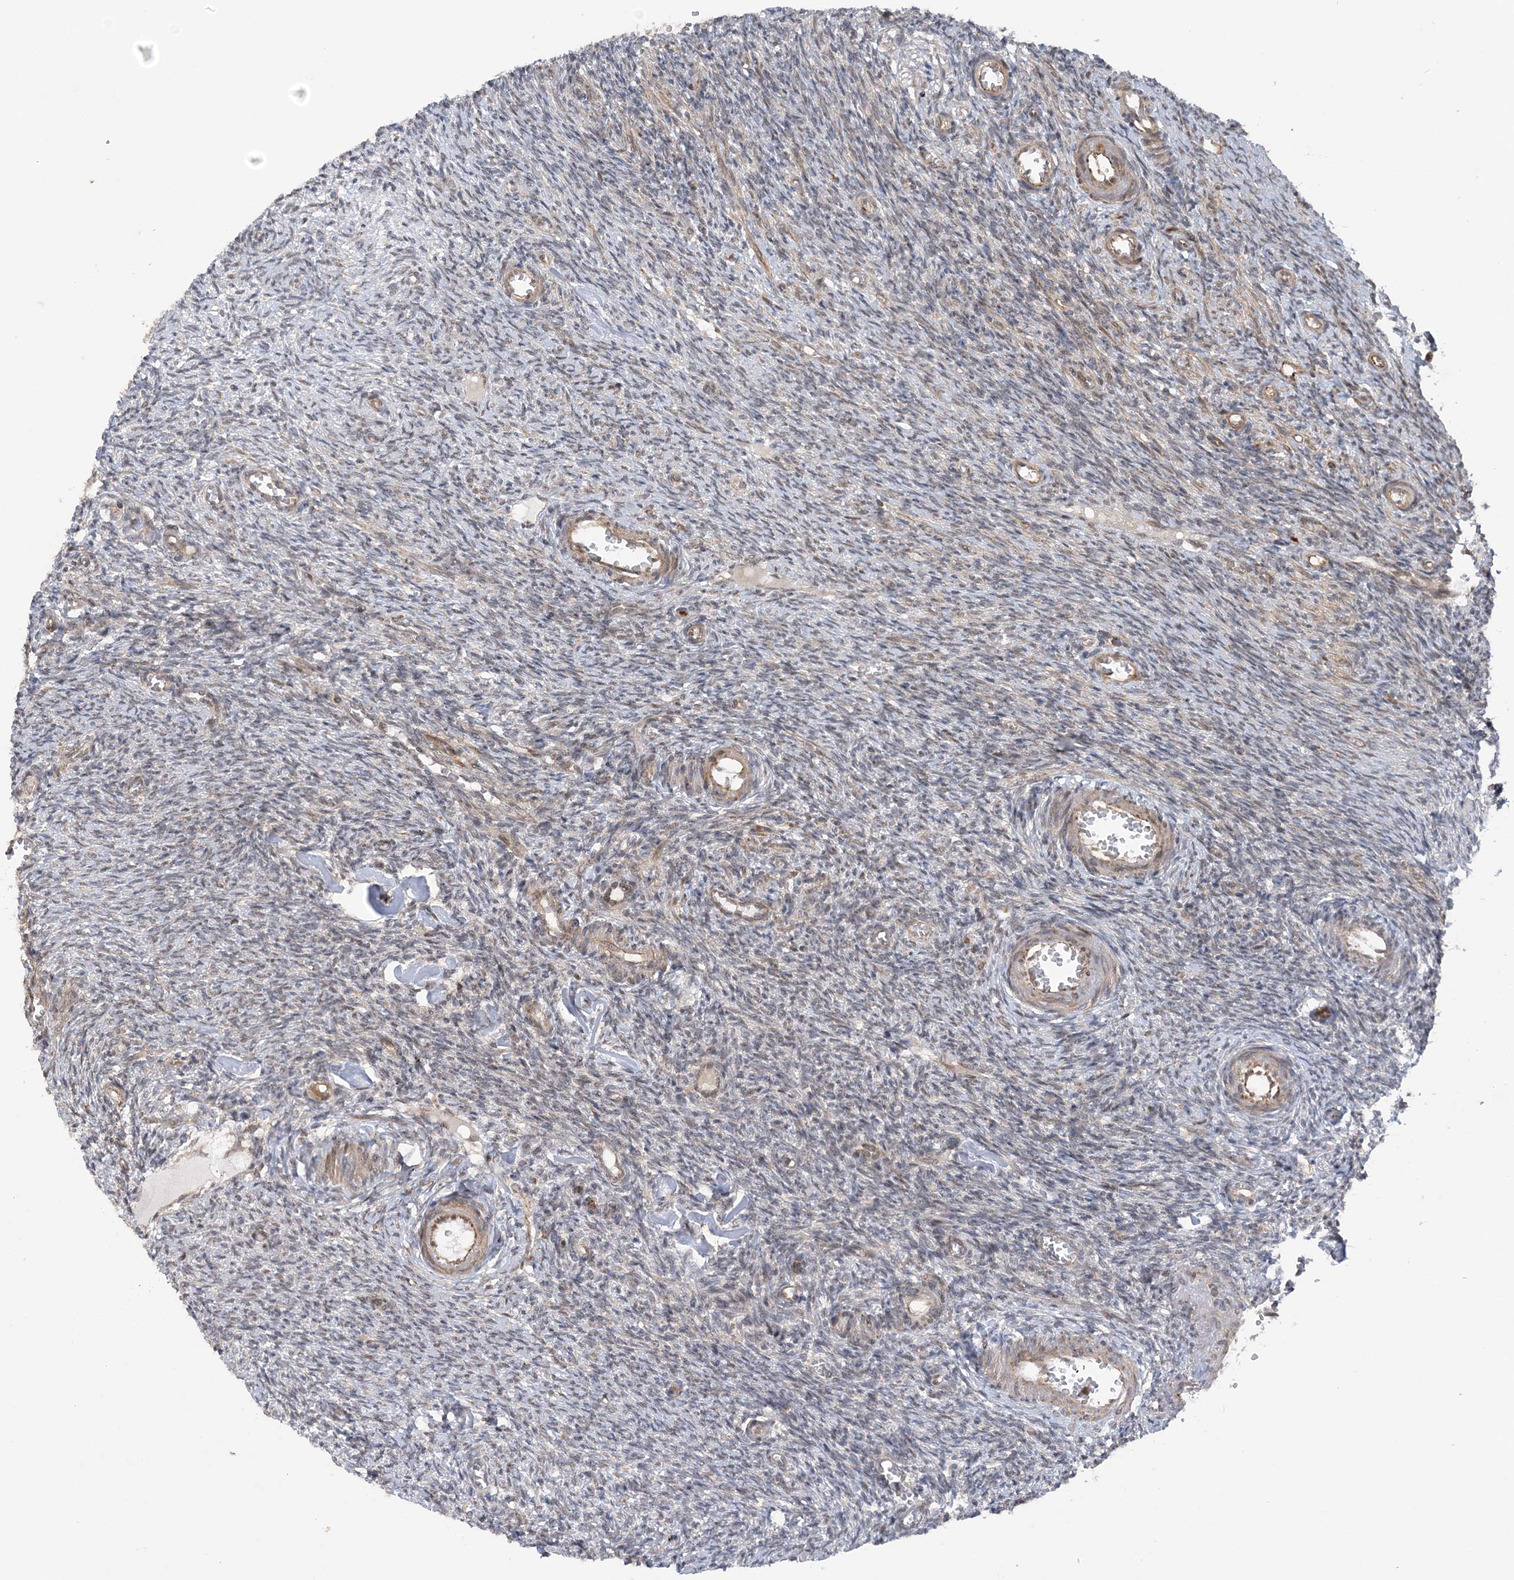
{"staining": {"intensity": "weak", "quantity": "<25%", "location": "cytoplasmic/membranous"}, "tissue": "ovary", "cell_type": "Ovarian stroma cells", "image_type": "normal", "snomed": [{"axis": "morphology", "description": "Normal tissue, NOS"}, {"axis": "topography", "description": "Ovary"}], "caption": "This micrograph is of benign ovary stained with immunohistochemistry (IHC) to label a protein in brown with the nuclei are counter-stained blue. There is no expression in ovarian stroma cells.", "gene": "MRPL47", "patient": {"sex": "female", "age": 27}}